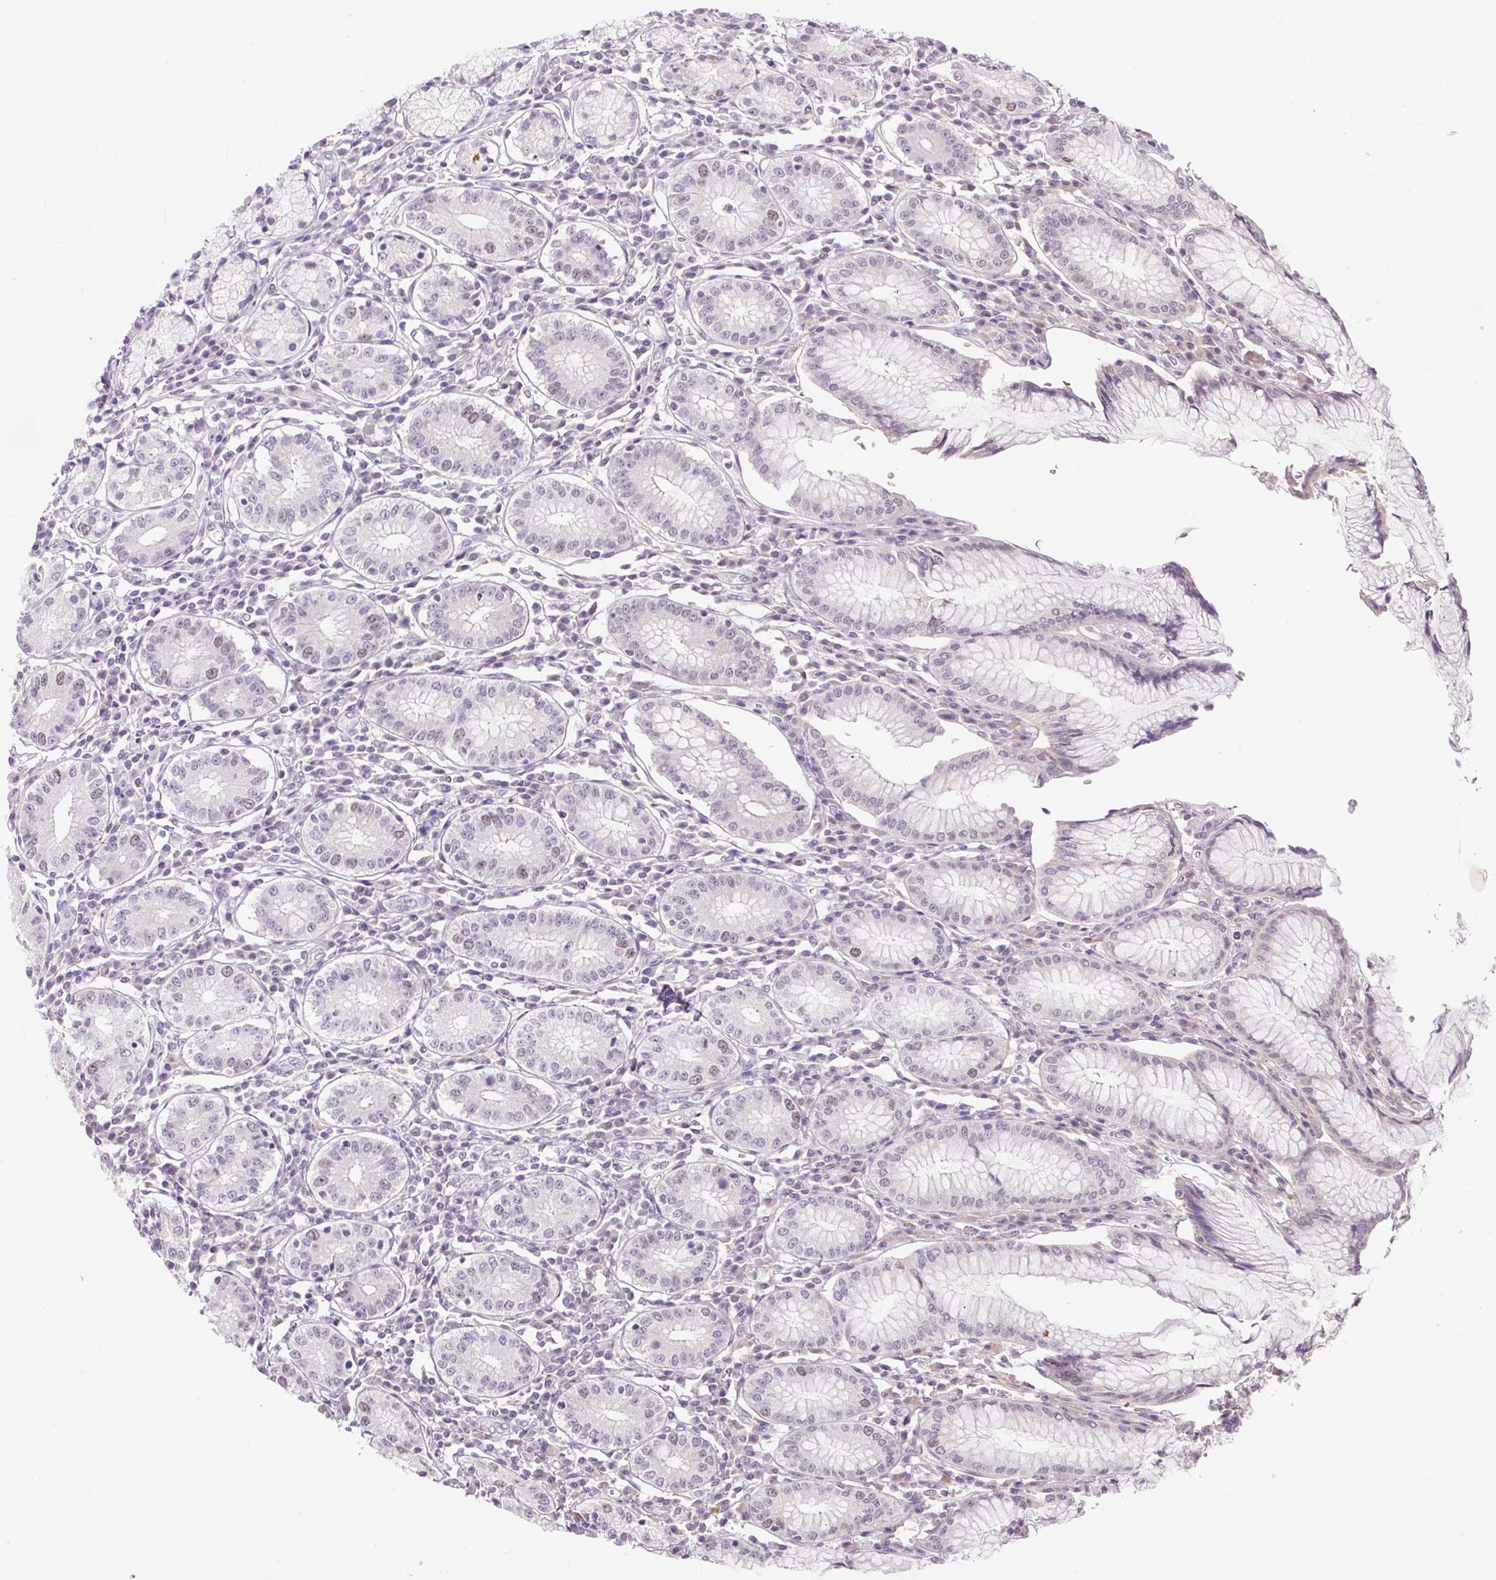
{"staining": {"intensity": "moderate", "quantity": "<25%", "location": "nuclear"}, "tissue": "stomach", "cell_type": "Glandular cells", "image_type": "normal", "snomed": [{"axis": "morphology", "description": "Normal tissue, NOS"}, {"axis": "topography", "description": "Stomach"}], "caption": "Immunohistochemical staining of normal stomach shows moderate nuclear protein expression in approximately <25% of glandular cells.", "gene": "RACGAP1", "patient": {"sex": "male", "age": 55}}